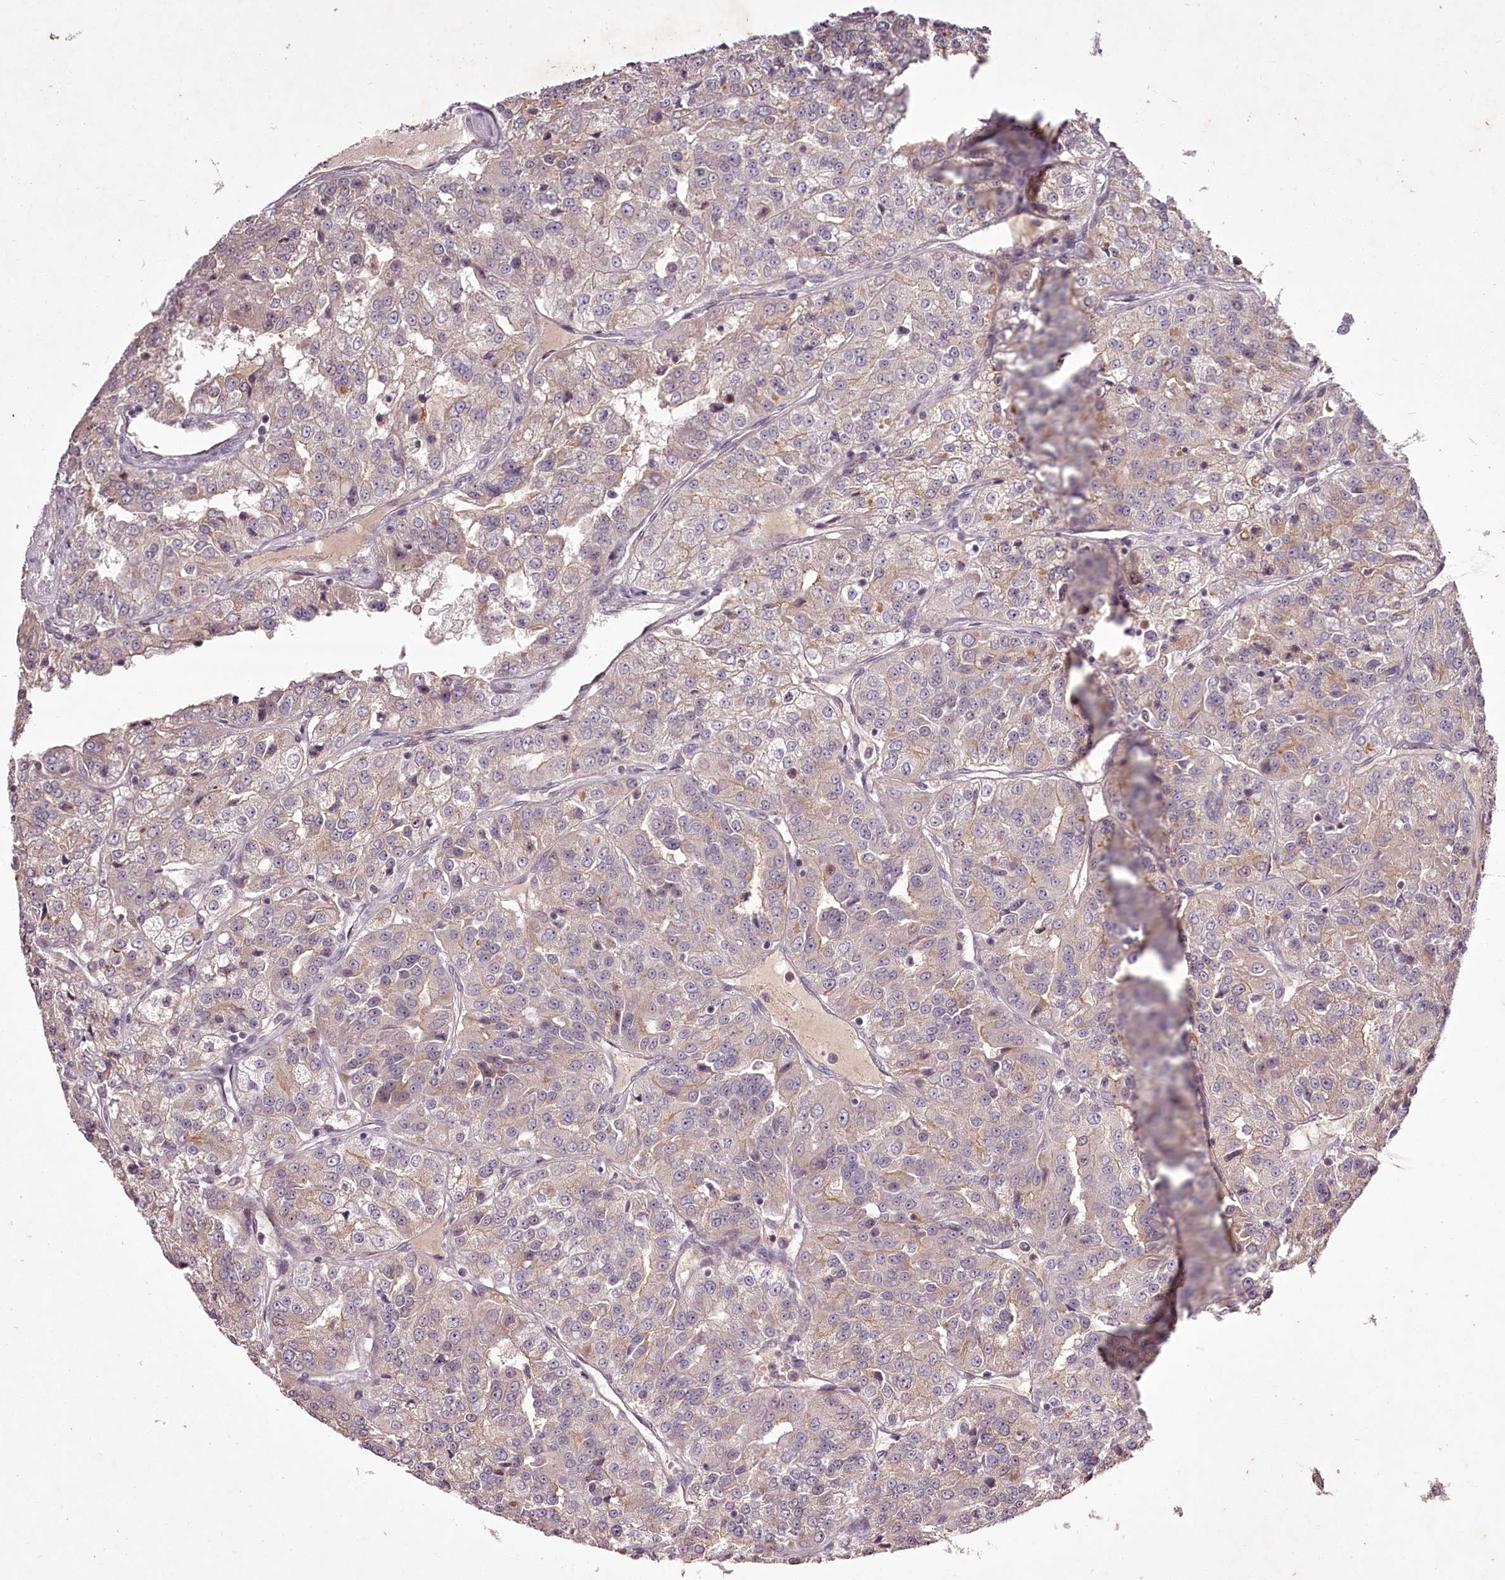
{"staining": {"intensity": "weak", "quantity": "<25%", "location": "cytoplasmic/membranous"}, "tissue": "renal cancer", "cell_type": "Tumor cells", "image_type": "cancer", "snomed": [{"axis": "morphology", "description": "Adenocarcinoma, NOS"}, {"axis": "topography", "description": "Kidney"}], "caption": "This histopathology image is of adenocarcinoma (renal) stained with IHC to label a protein in brown with the nuclei are counter-stained blue. There is no positivity in tumor cells.", "gene": "RBMXL2", "patient": {"sex": "female", "age": 63}}